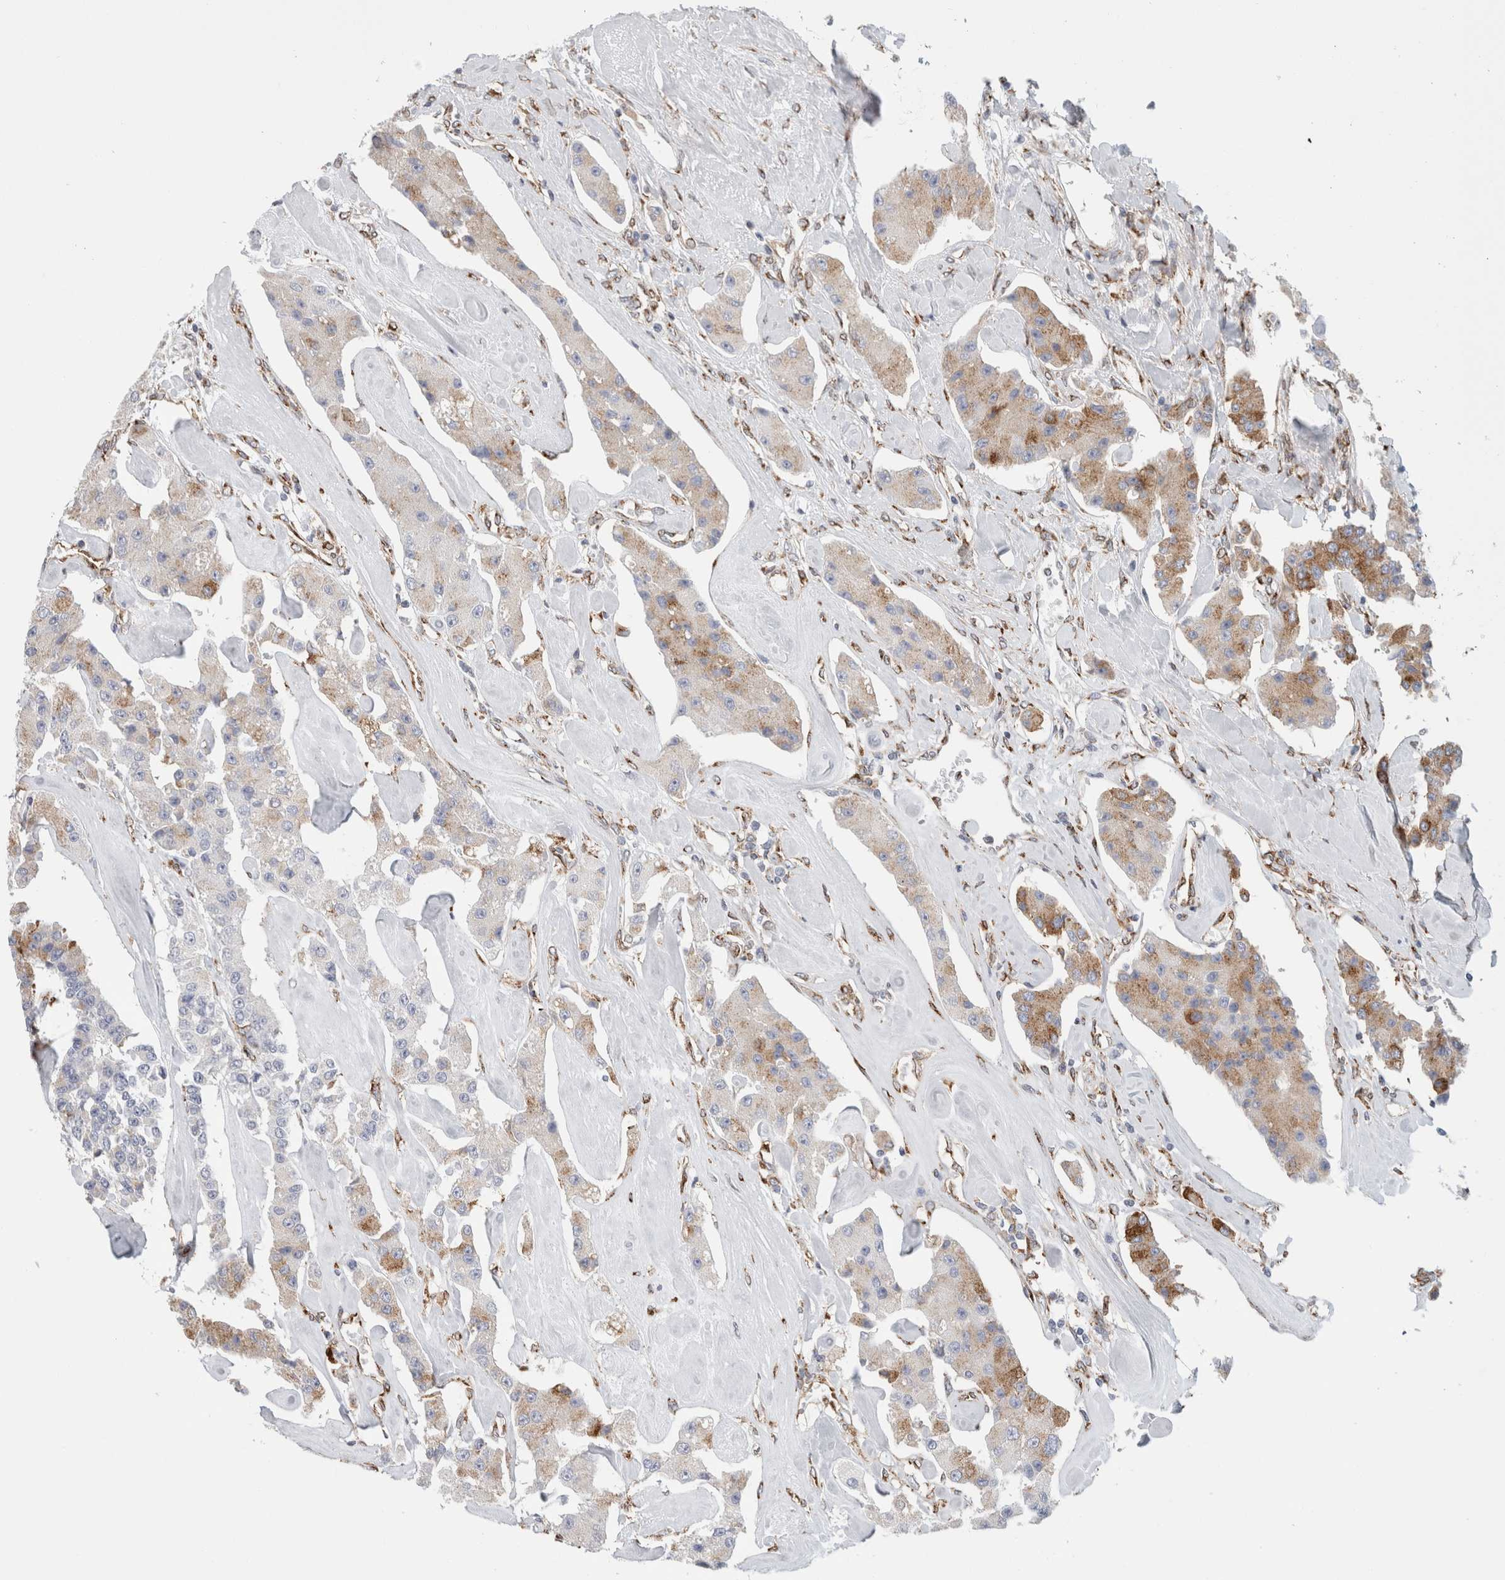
{"staining": {"intensity": "moderate", "quantity": "25%-75%", "location": "cytoplasmic/membranous"}, "tissue": "carcinoid", "cell_type": "Tumor cells", "image_type": "cancer", "snomed": [{"axis": "morphology", "description": "Carcinoid, malignant, NOS"}, {"axis": "topography", "description": "Pancreas"}], "caption": "Carcinoid stained with a protein marker demonstrates moderate staining in tumor cells.", "gene": "MCFD2", "patient": {"sex": "male", "age": 41}}